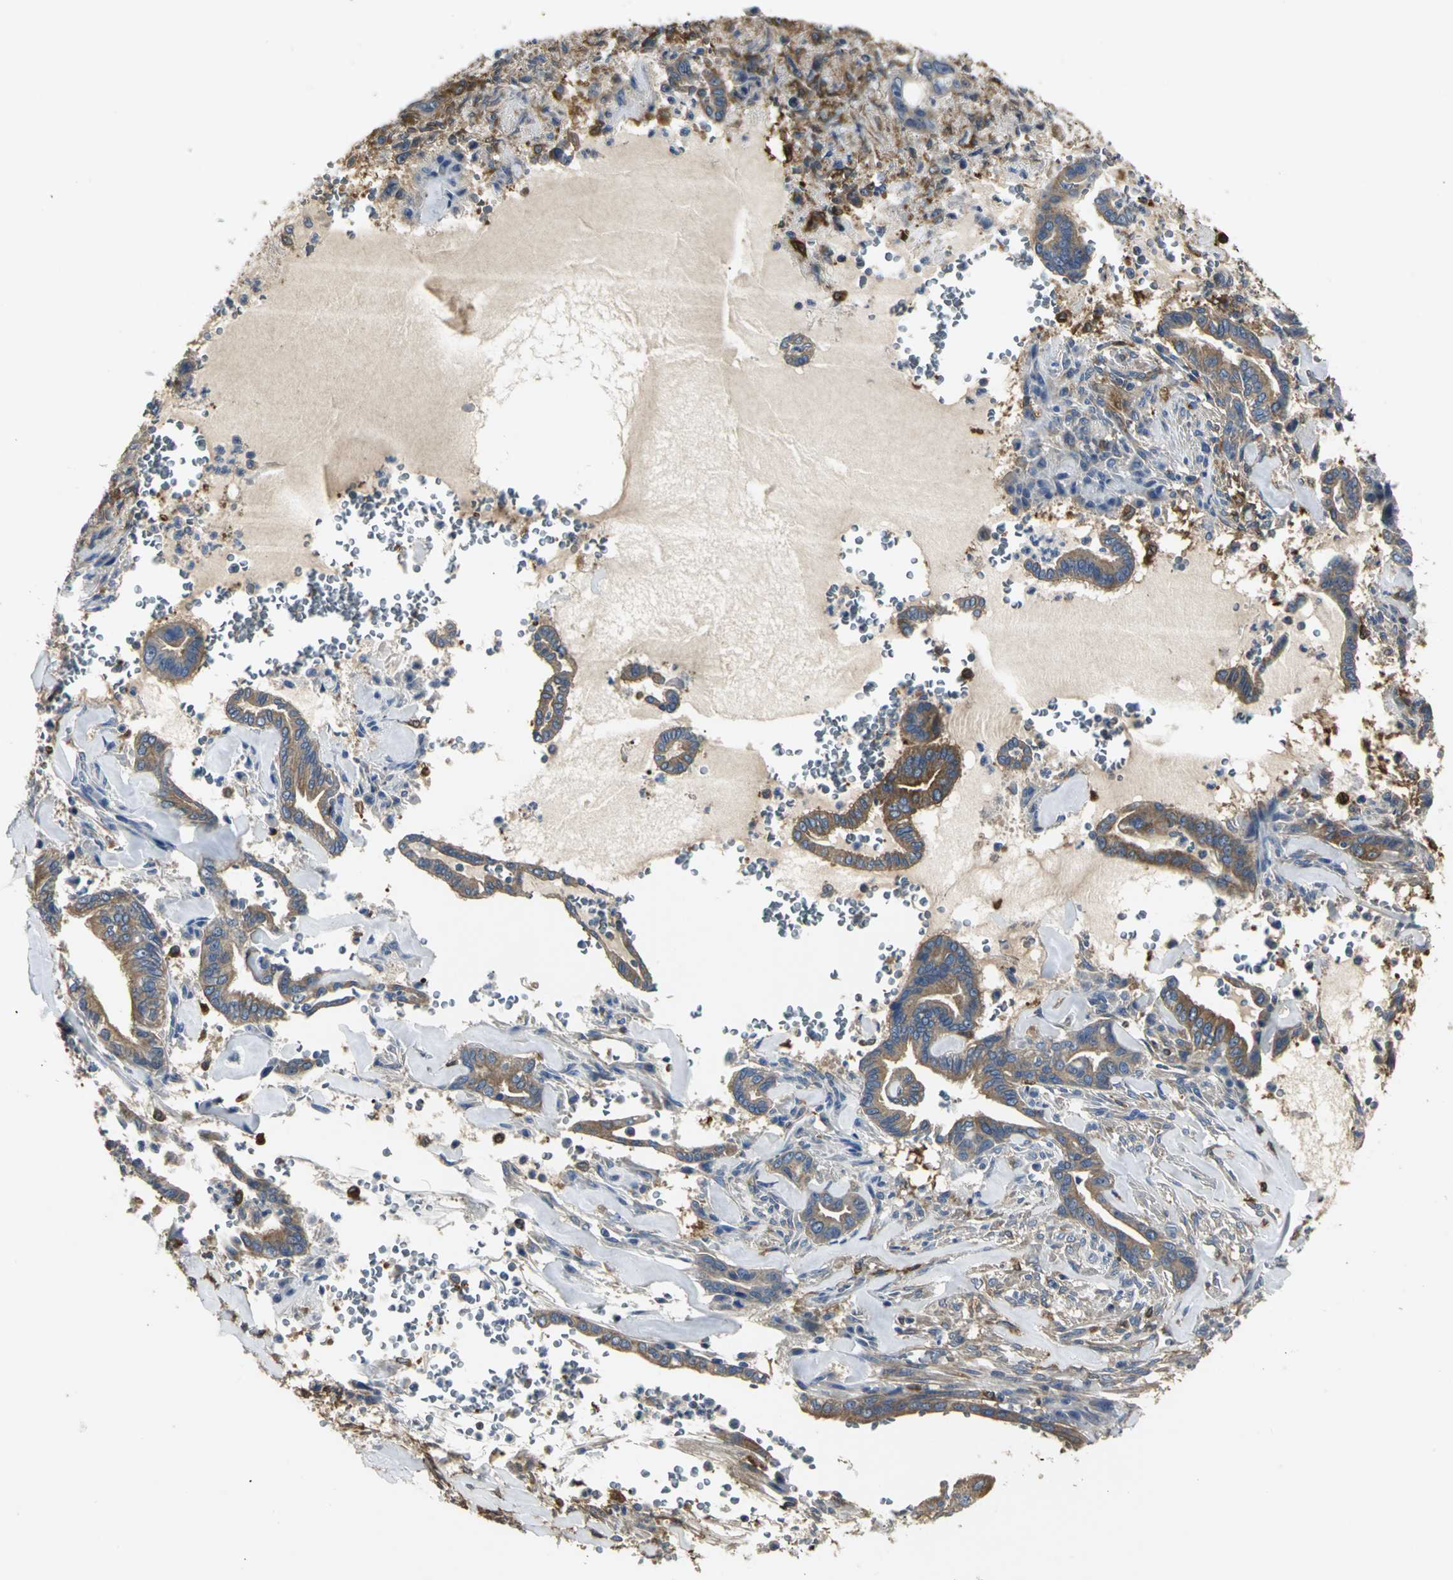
{"staining": {"intensity": "strong", "quantity": ">75%", "location": "cytoplasmic/membranous"}, "tissue": "liver cancer", "cell_type": "Tumor cells", "image_type": "cancer", "snomed": [{"axis": "morphology", "description": "Cholangiocarcinoma"}, {"axis": "topography", "description": "Liver"}], "caption": "Immunohistochemistry photomicrograph of liver cholangiocarcinoma stained for a protein (brown), which displays high levels of strong cytoplasmic/membranous expression in approximately >75% of tumor cells.", "gene": "CHRNB1", "patient": {"sex": "female", "age": 67}}